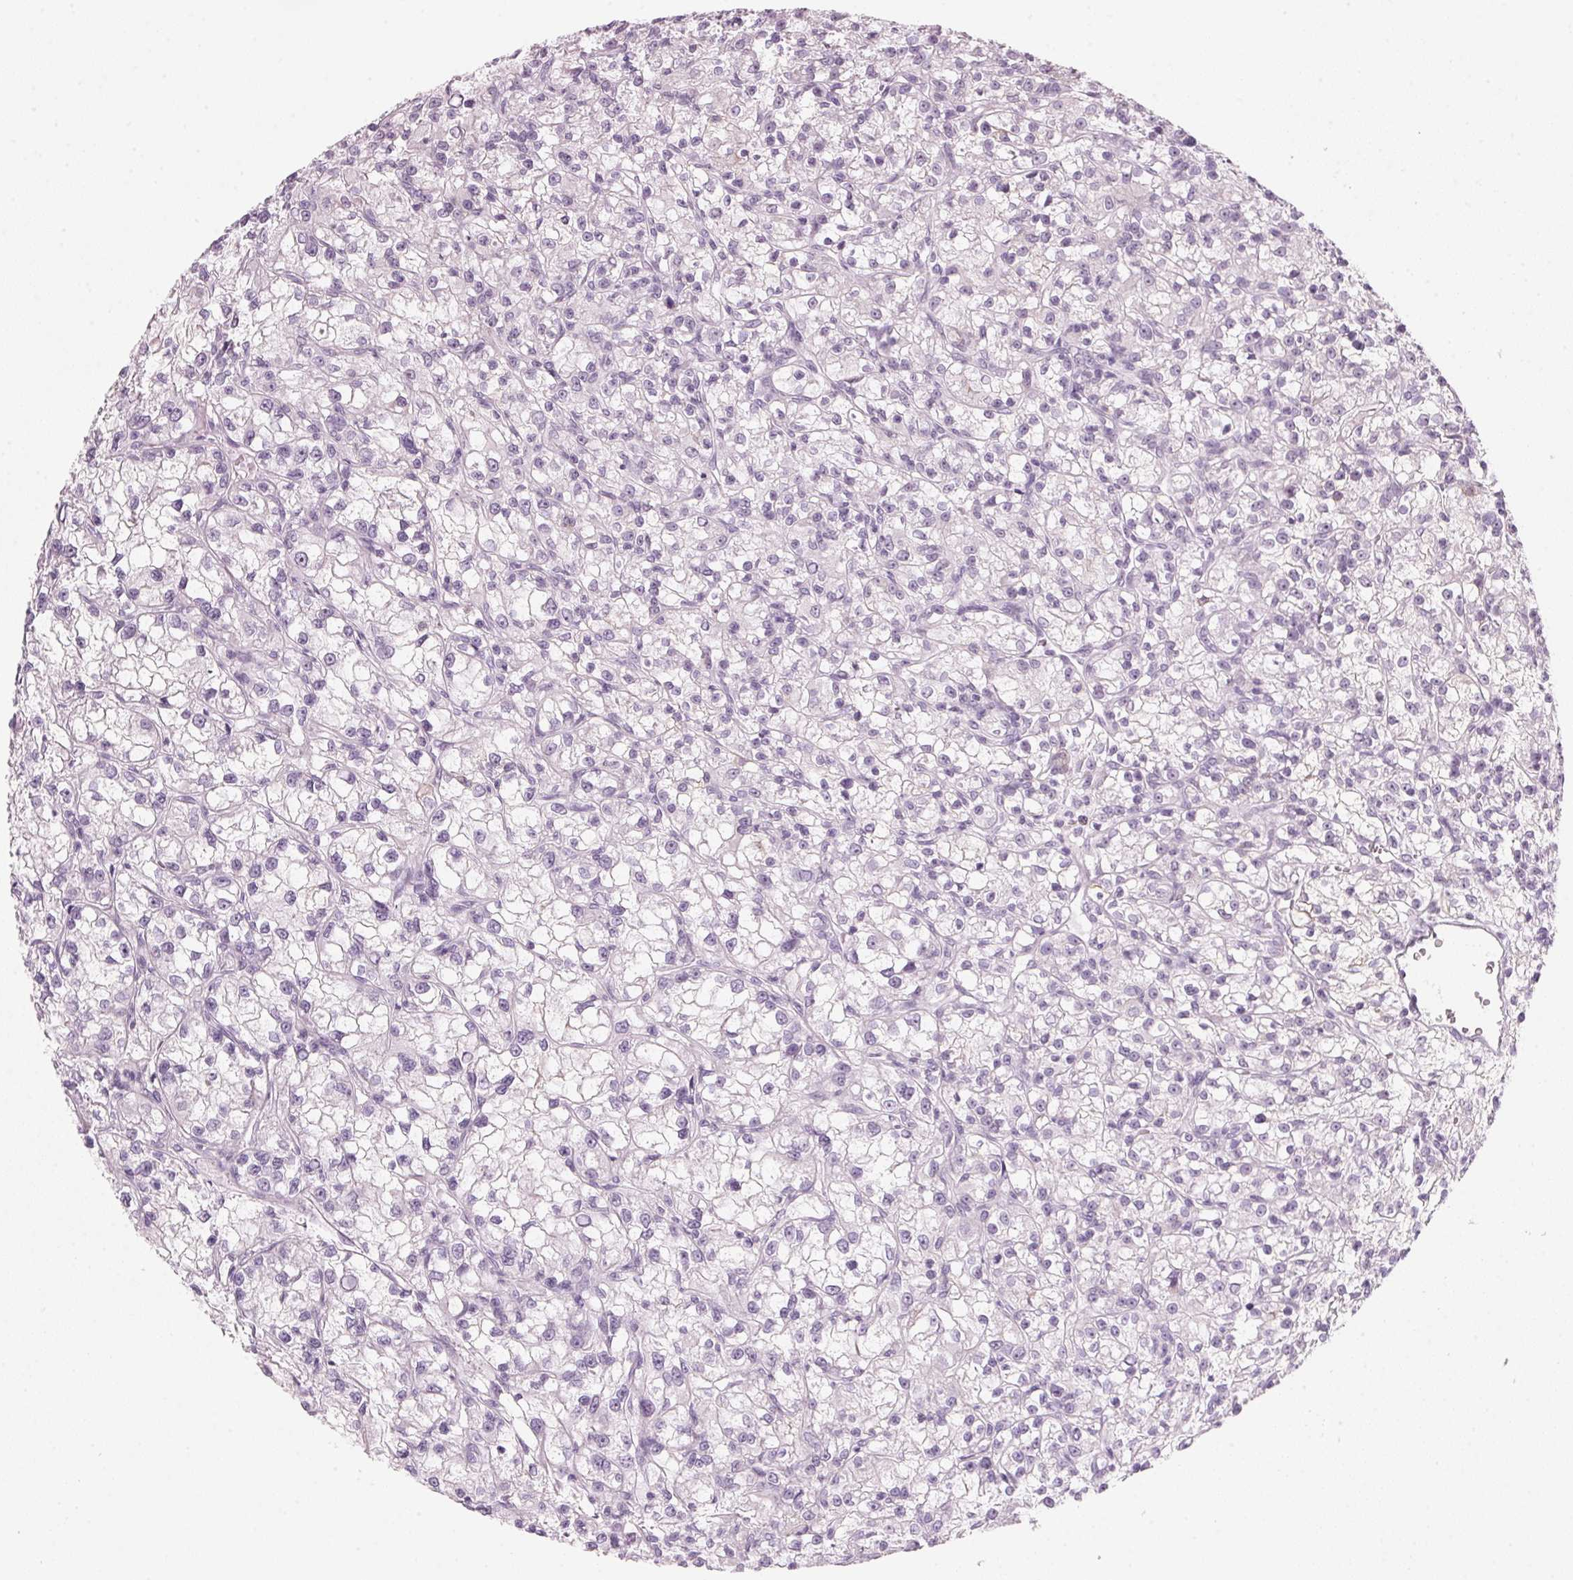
{"staining": {"intensity": "negative", "quantity": "none", "location": "none"}, "tissue": "renal cancer", "cell_type": "Tumor cells", "image_type": "cancer", "snomed": [{"axis": "morphology", "description": "Adenocarcinoma, NOS"}, {"axis": "topography", "description": "Kidney"}], "caption": "A high-resolution photomicrograph shows IHC staining of renal cancer (adenocarcinoma), which reveals no significant expression in tumor cells.", "gene": "DNTTIP2", "patient": {"sex": "female", "age": 59}}